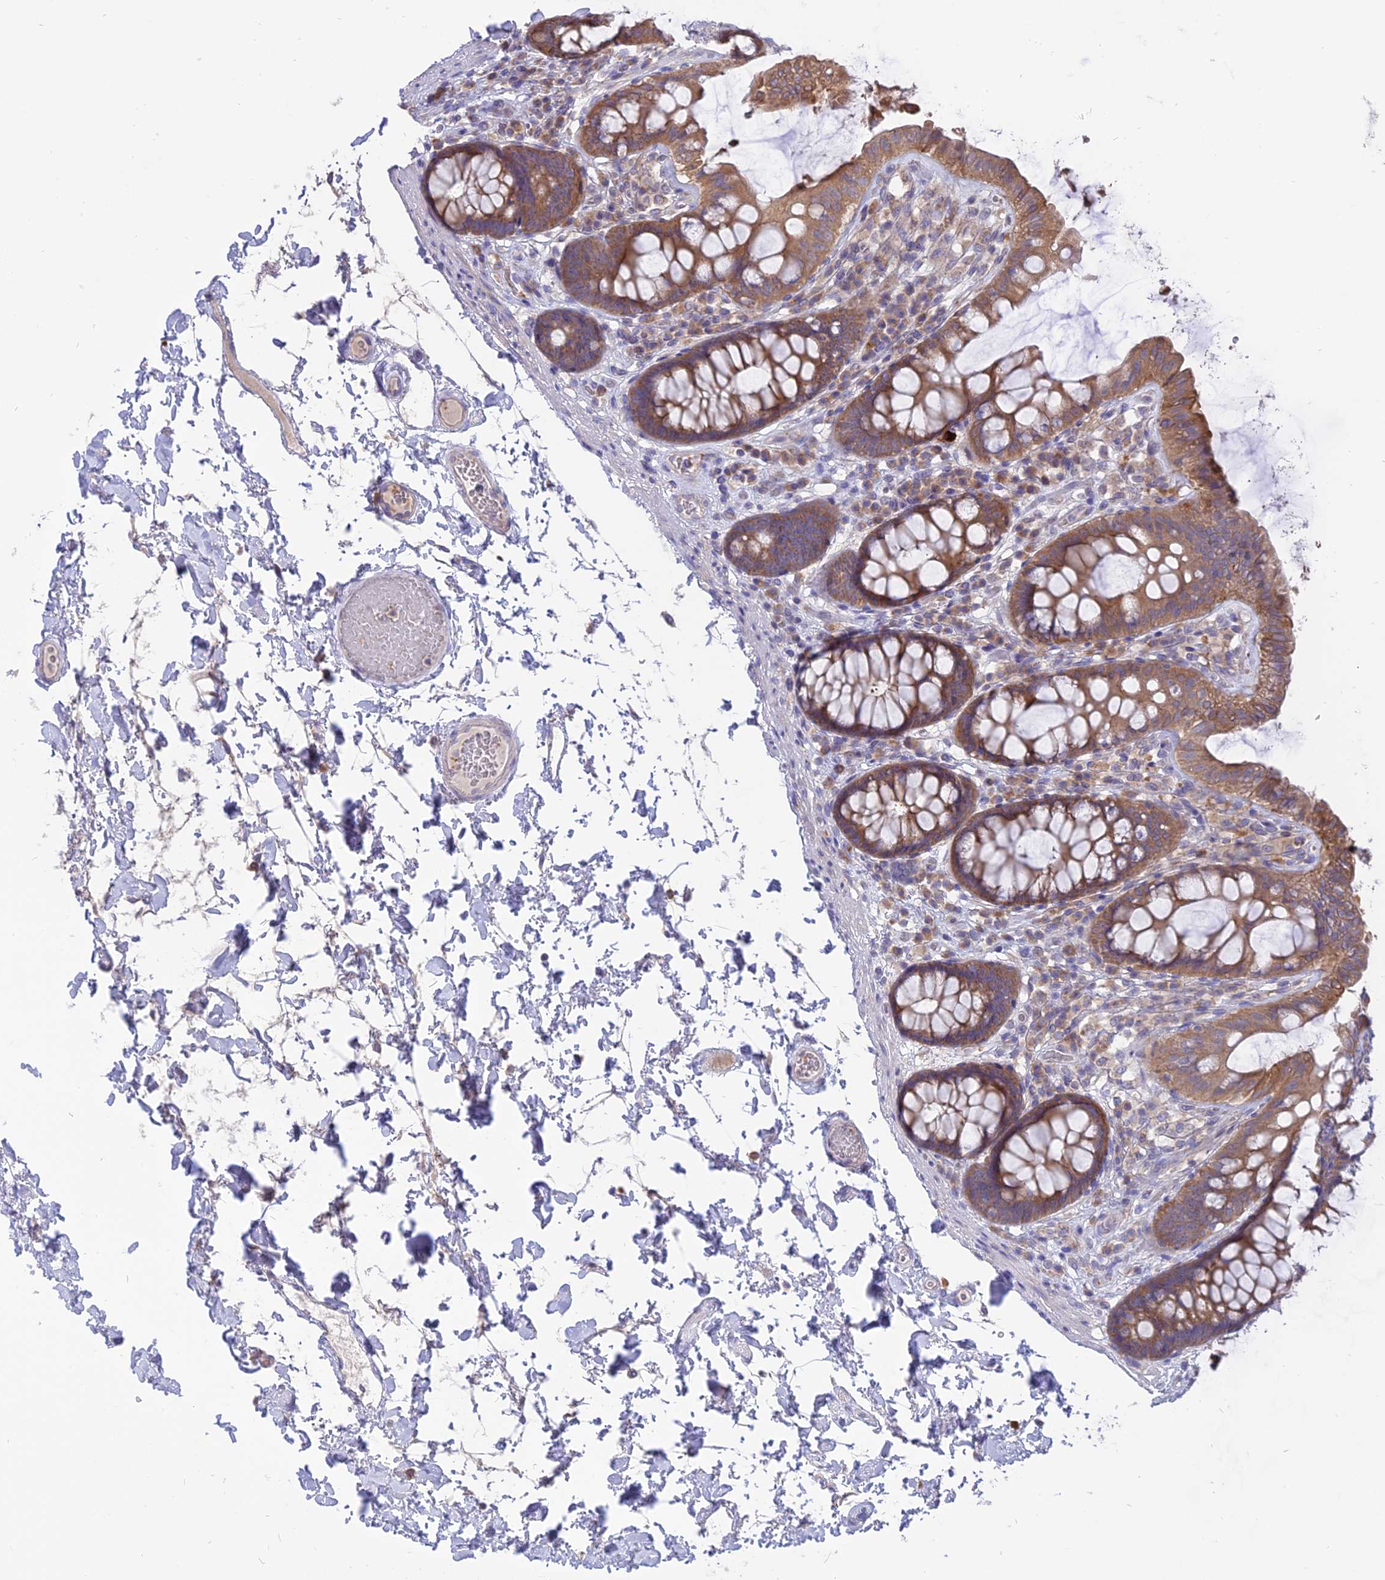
{"staining": {"intensity": "negative", "quantity": "none", "location": "none"}, "tissue": "colon", "cell_type": "Endothelial cells", "image_type": "normal", "snomed": [{"axis": "morphology", "description": "Normal tissue, NOS"}, {"axis": "topography", "description": "Colon"}], "caption": "High power microscopy photomicrograph of an immunohistochemistry (IHC) micrograph of unremarkable colon, revealing no significant staining in endothelial cells.", "gene": "IL21R", "patient": {"sex": "male", "age": 84}}